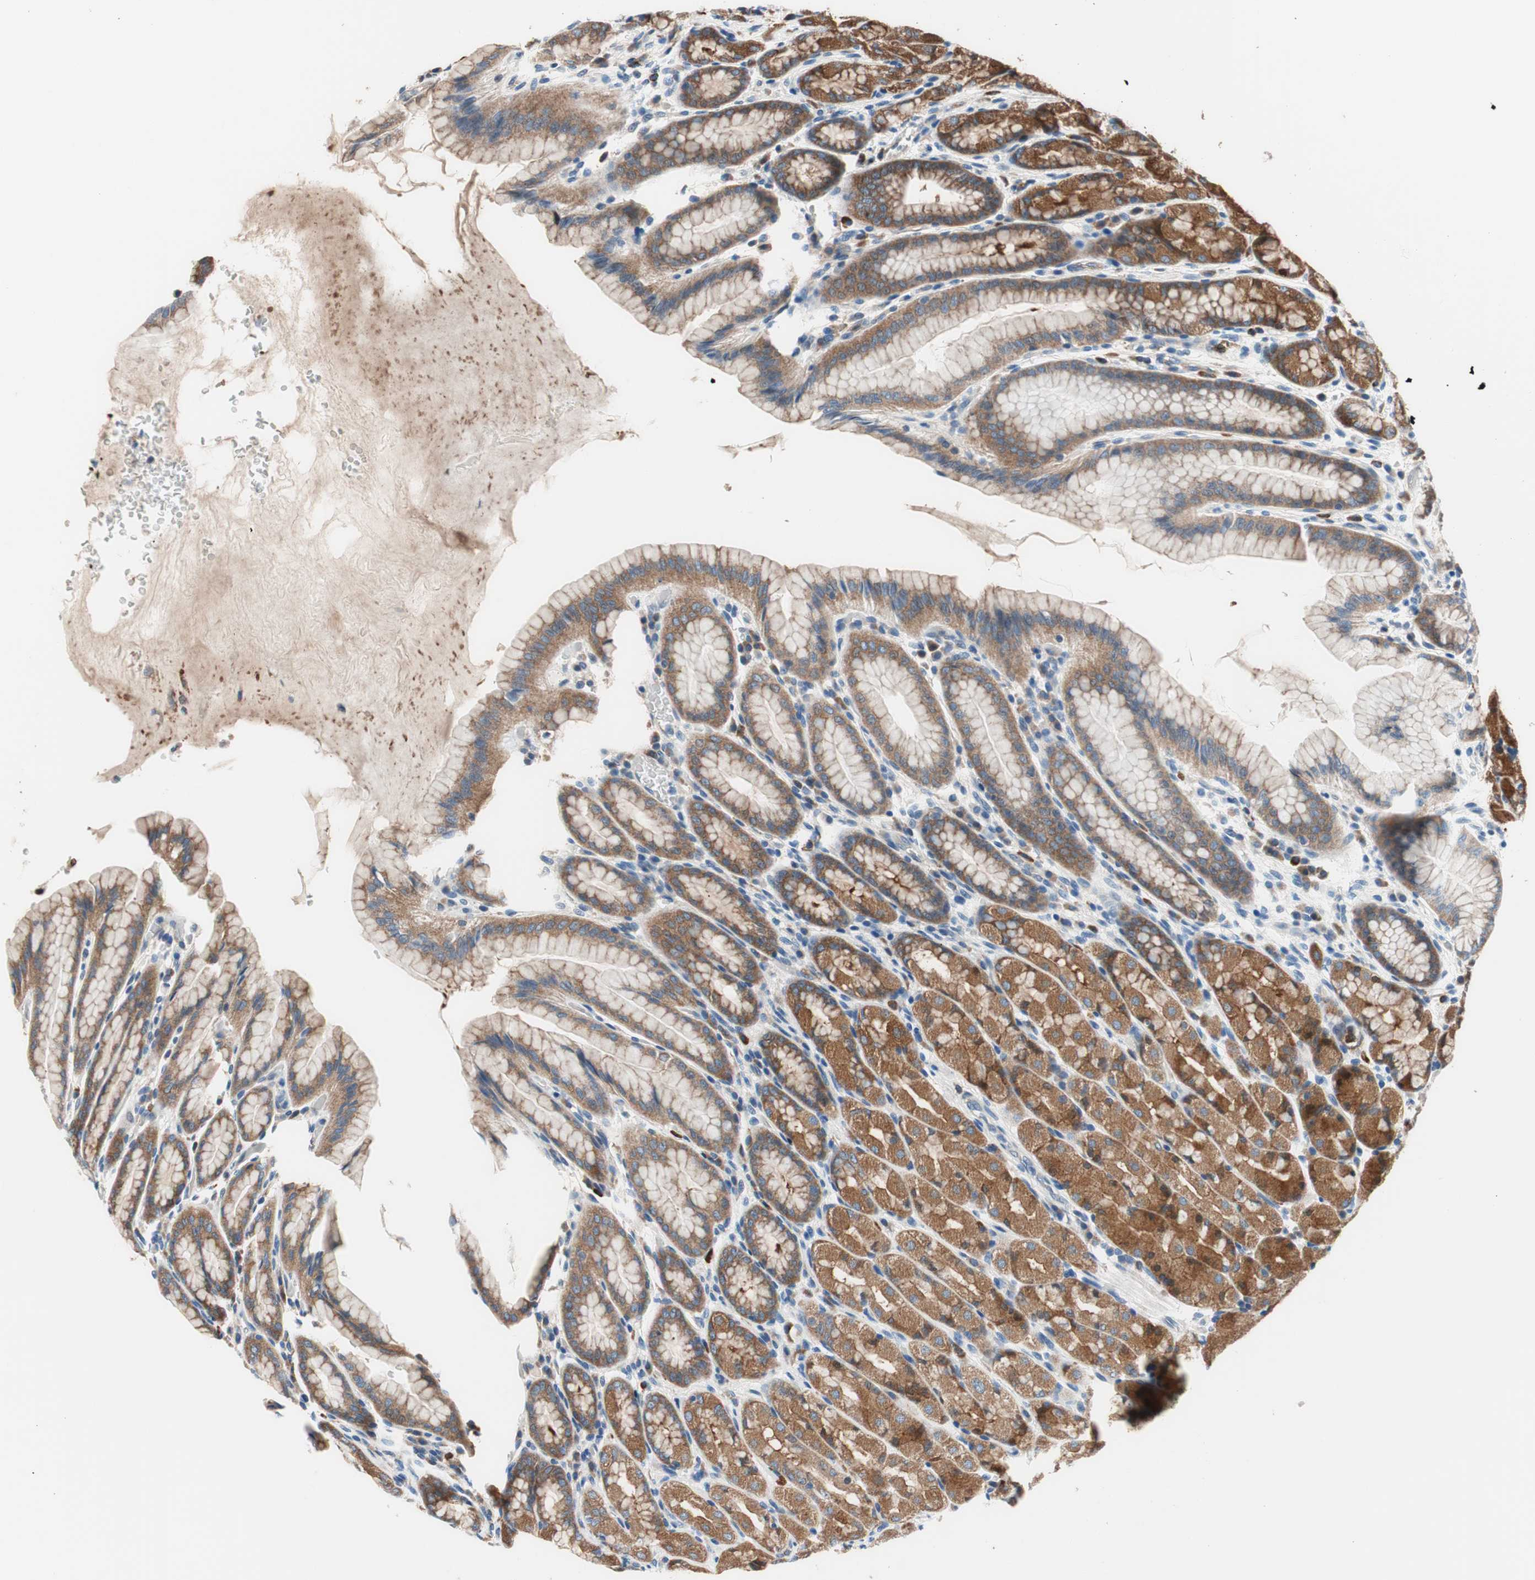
{"staining": {"intensity": "strong", "quantity": "25%-75%", "location": "cytoplasmic/membranous"}, "tissue": "stomach", "cell_type": "Glandular cells", "image_type": "normal", "snomed": [{"axis": "morphology", "description": "Normal tissue, NOS"}, {"axis": "topography", "description": "Stomach, upper"}], "caption": "Immunohistochemical staining of benign stomach reveals high levels of strong cytoplasmic/membranous positivity in approximately 25%-75% of glandular cells.", "gene": "PRDX2", "patient": {"sex": "male", "age": 68}}